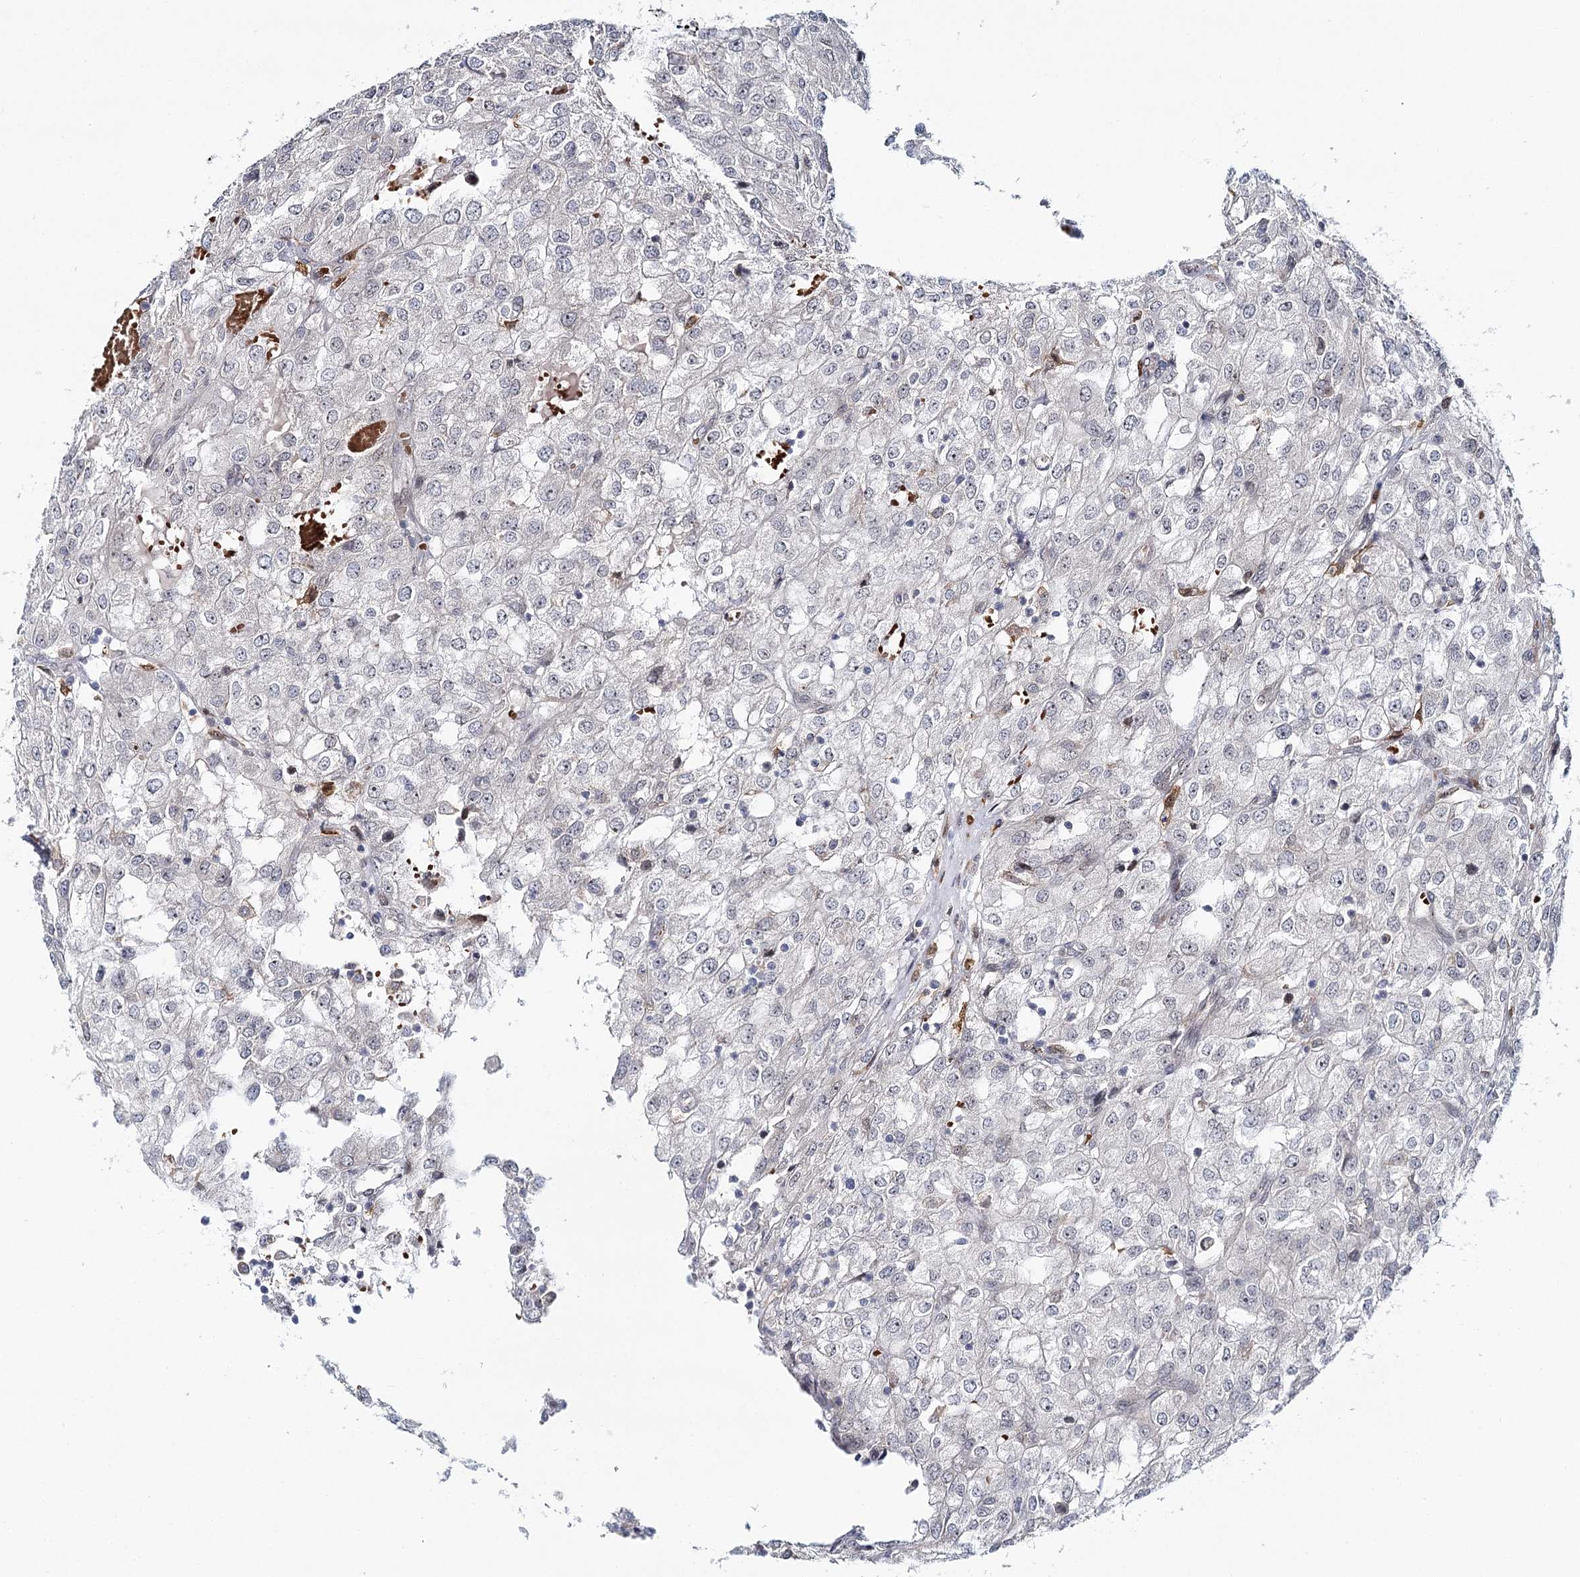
{"staining": {"intensity": "negative", "quantity": "none", "location": "none"}, "tissue": "renal cancer", "cell_type": "Tumor cells", "image_type": "cancer", "snomed": [{"axis": "morphology", "description": "Adenocarcinoma, NOS"}, {"axis": "topography", "description": "Kidney"}], "caption": "Immunohistochemistry (IHC) histopathology image of renal adenocarcinoma stained for a protein (brown), which demonstrates no staining in tumor cells.", "gene": "WDR36", "patient": {"sex": "female", "age": 54}}